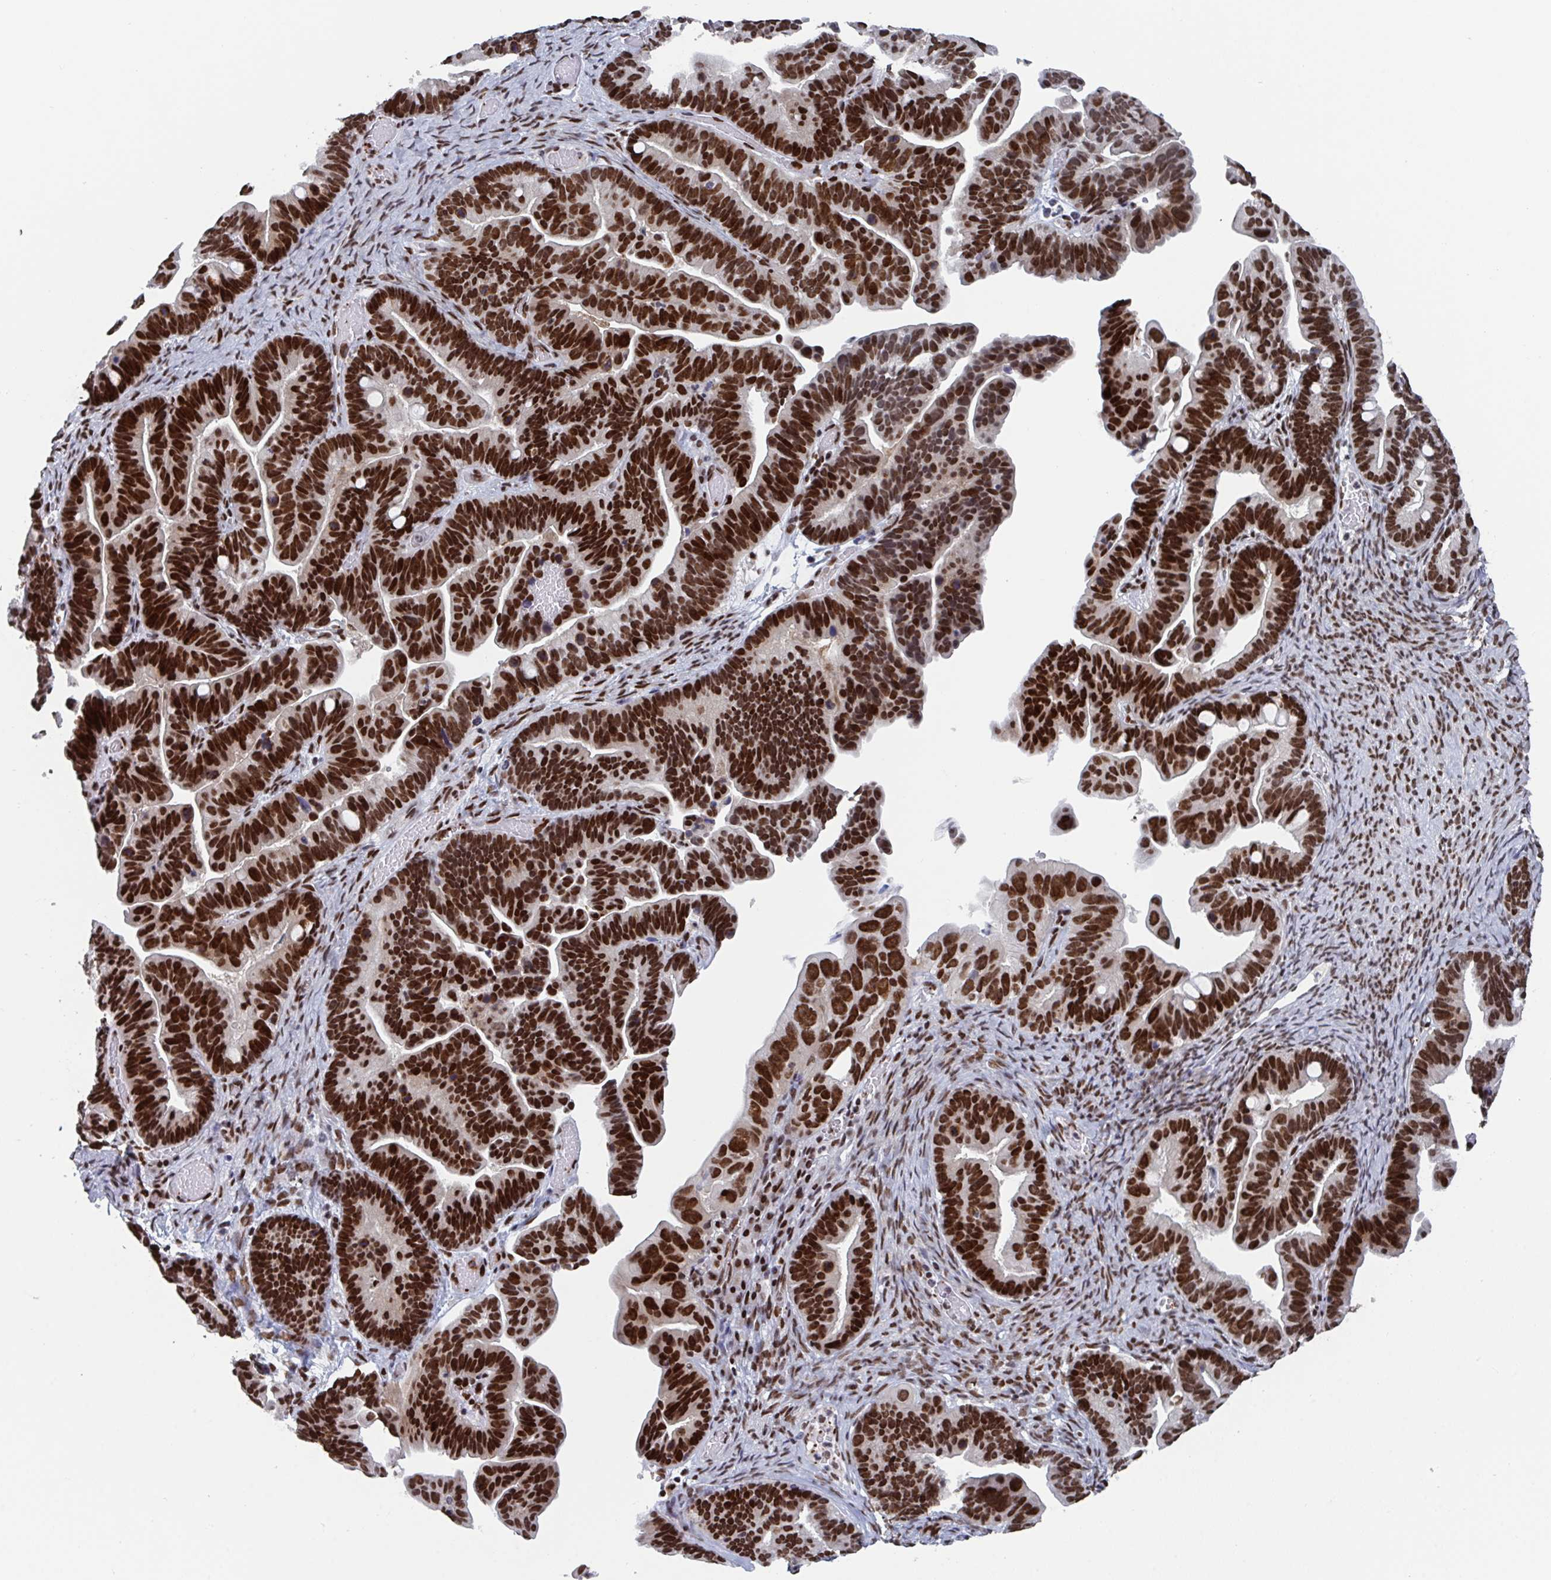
{"staining": {"intensity": "strong", "quantity": ">75%", "location": "nuclear"}, "tissue": "ovarian cancer", "cell_type": "Tumor cells", "image_type": "cancer", "snomed": [{"axis": "morphology", "description": "Cystadenocarcinoma, serous, NOS"}, {"axis": "topography", "description": "Ovary"}], "caption": "Human ovarian cancer stained for a protein (brown) displays strong nuclear positive expression in approximately >75% of tumor cells.", "gene": "ZNF607", "patient": {"sex": "female", "age": 56}}